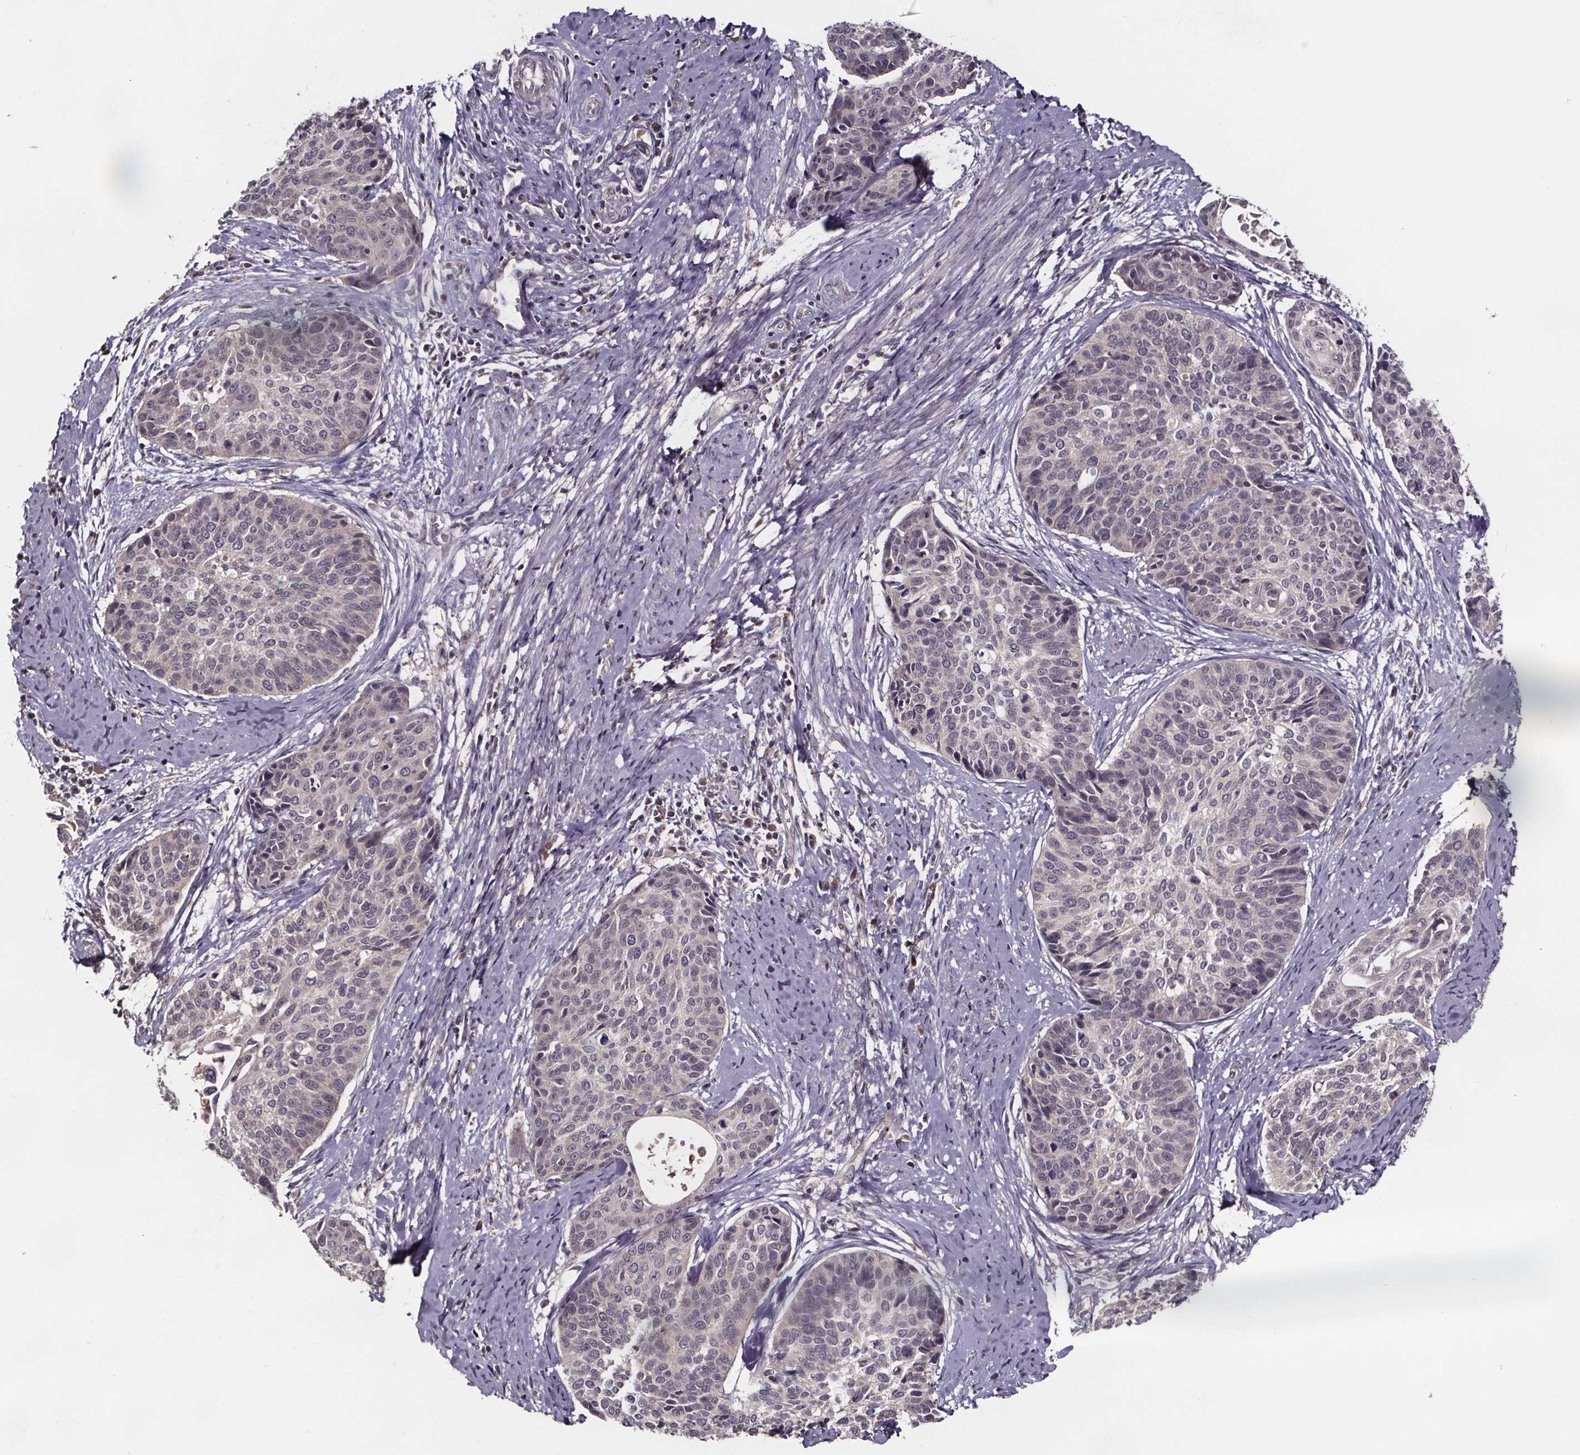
{"staining": {"intensity": "negative", "quantity": "none", "location": "none"}, "tissue": "cervical cancer", "cell_type": "Tumor cells", "image_type": "cancer", "snomed": [{"axis": "morphology", "description": "Squamous cell carcinoma, NOS"}, {"axis": "topography", "description": "Cervix"}], "caption": "High power microscopy micrograph of an immunohistochemistry micrograph of cervical squamous cell carcinoma, revealing no significant expression in tumor cells.", "gene": "SMIM1", "patient": {"sex": "female", "age": 69}}